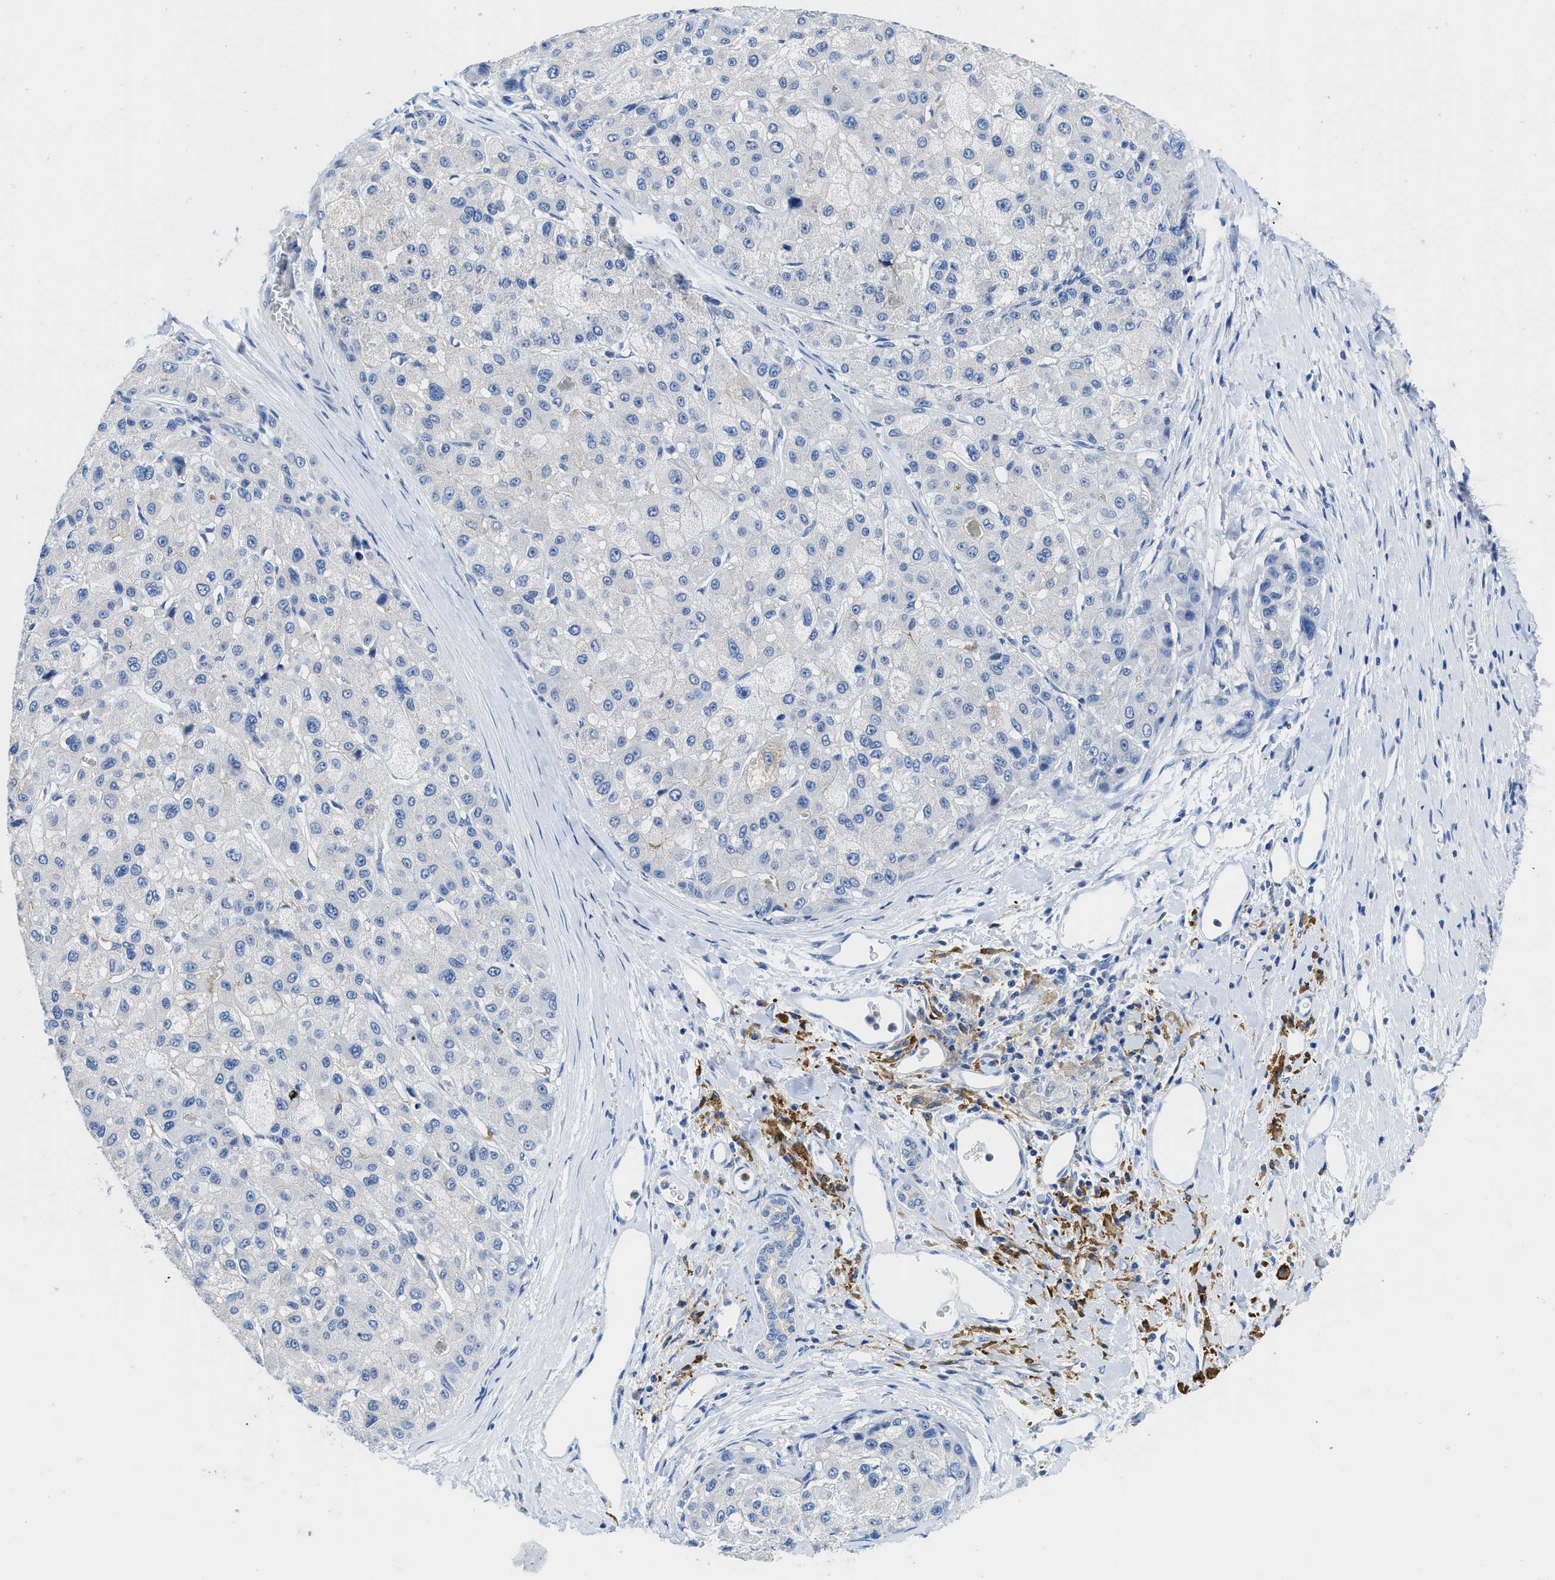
{"staining": {"intensity": "negative", "quantity": "none", "location": "none"}, "tissue": "liver cancer", "cell_type": "Tumor cells", "image_type": "cancer", "snomed": [{"axis": "morphology", "description": "Carcinoma, Hepatocellular, NOS"}, {"axis": "topography", "description": "Liver"}], "caption": "Immunohistochemistry of hepatocellular carcinoma (liver) shows no staining in tumor cells. (DAB (3,3'-diaminobenzidine) immunohistochemistry with hematoxylin counter stain).", "gene": "NEB", "patient": {"sex": "male", "age": 80}}